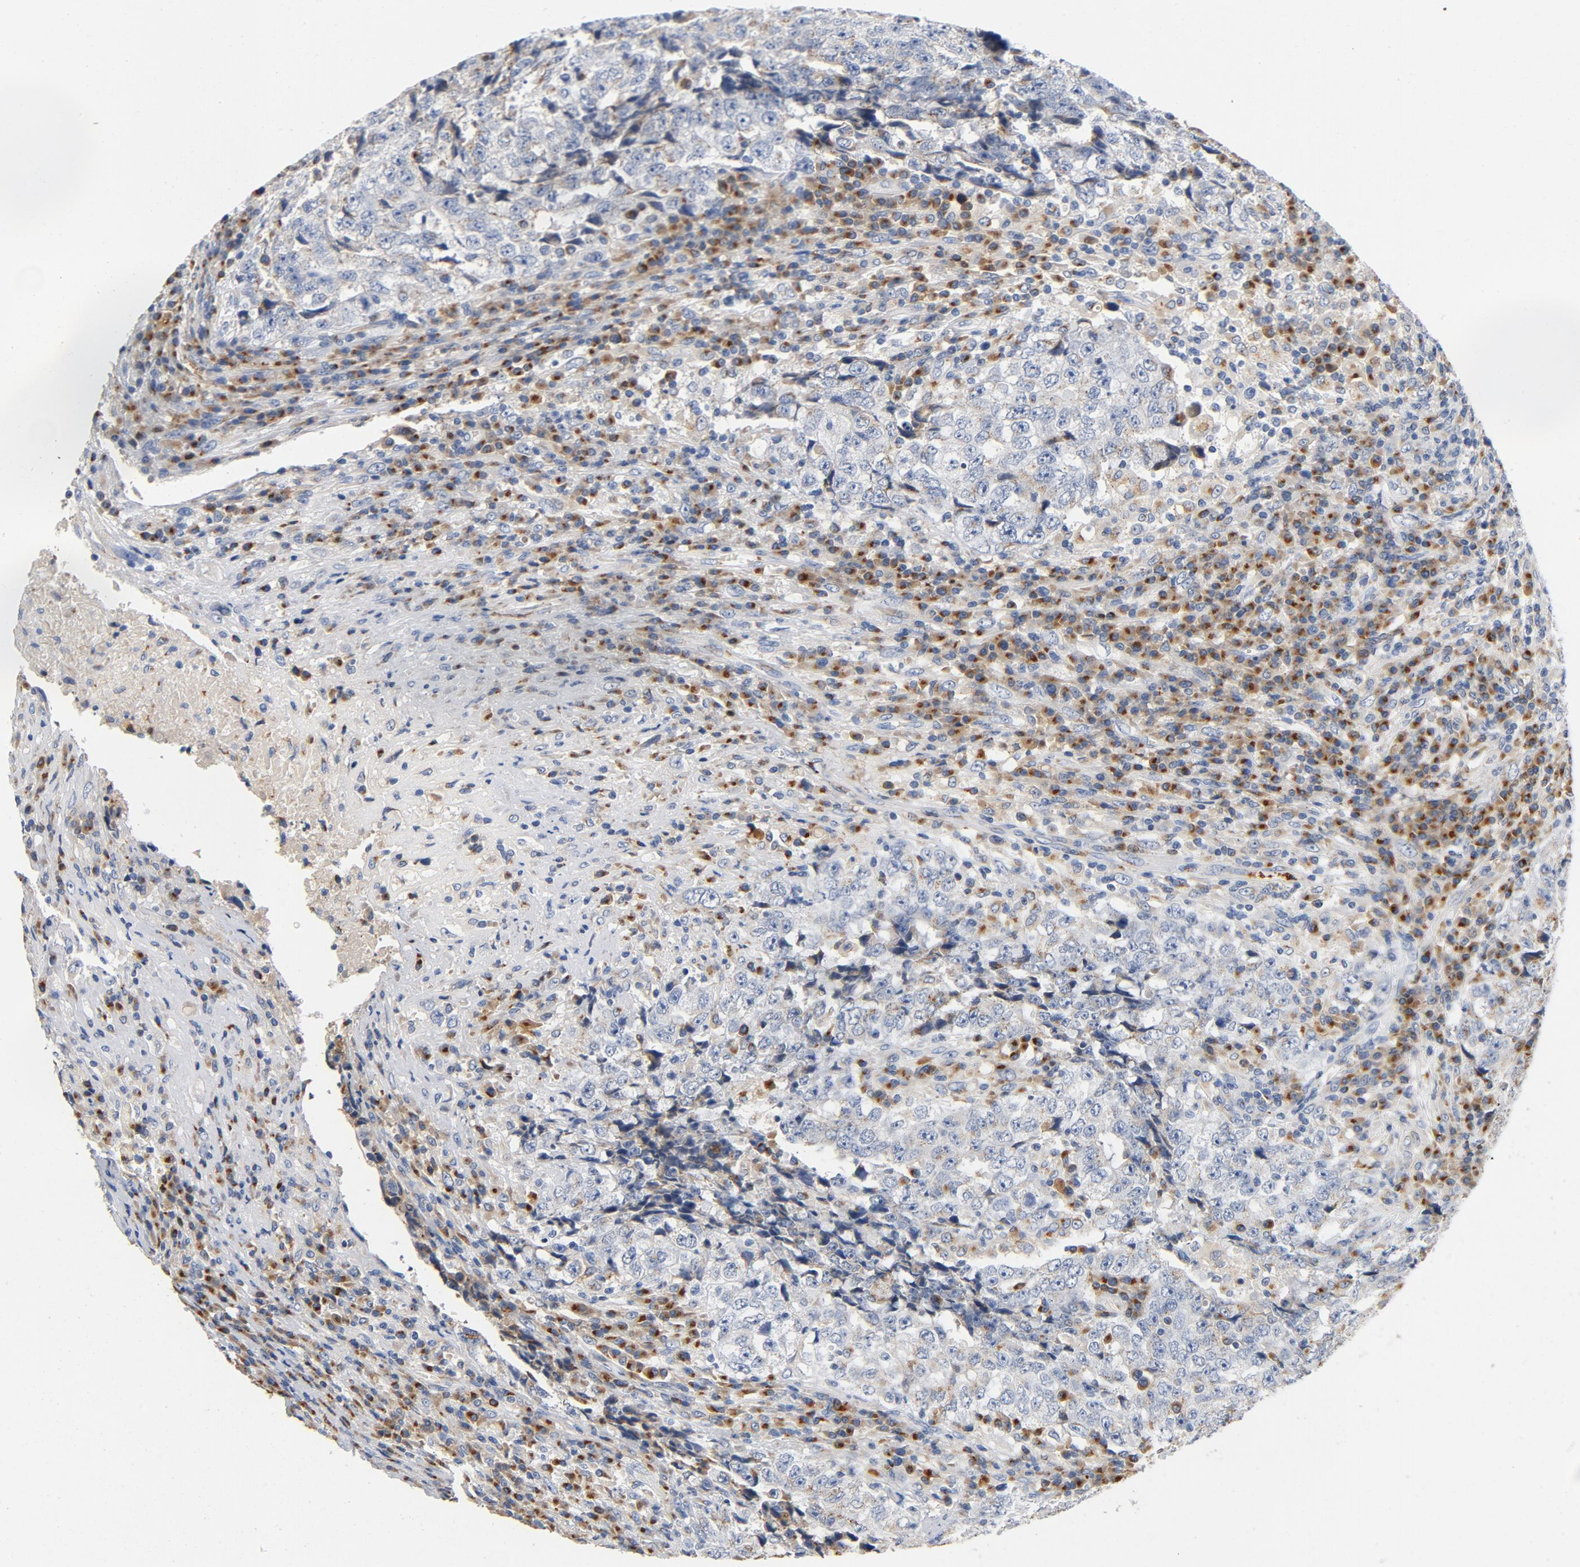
{"staining": {"intensity": "negative", "quantity": "none", "location": "none"}, "tissue": "testis cancer", "cell_type": "Tumor cells", "image_type": "cancer", "snomed": [{"axis": "morphology", "description": "Necrosis, NOS"}, {"axis": "morphology", "description": "Carcinoma, Embryonal, NOS"}, {"axis": "topography", "description": "Testis"}], "caption": "Micrograph shows no significant protein expression in tumor cells of testis cancer.", "gene": "LMAN2", "patient": {"sex": "male", "age": 19}}